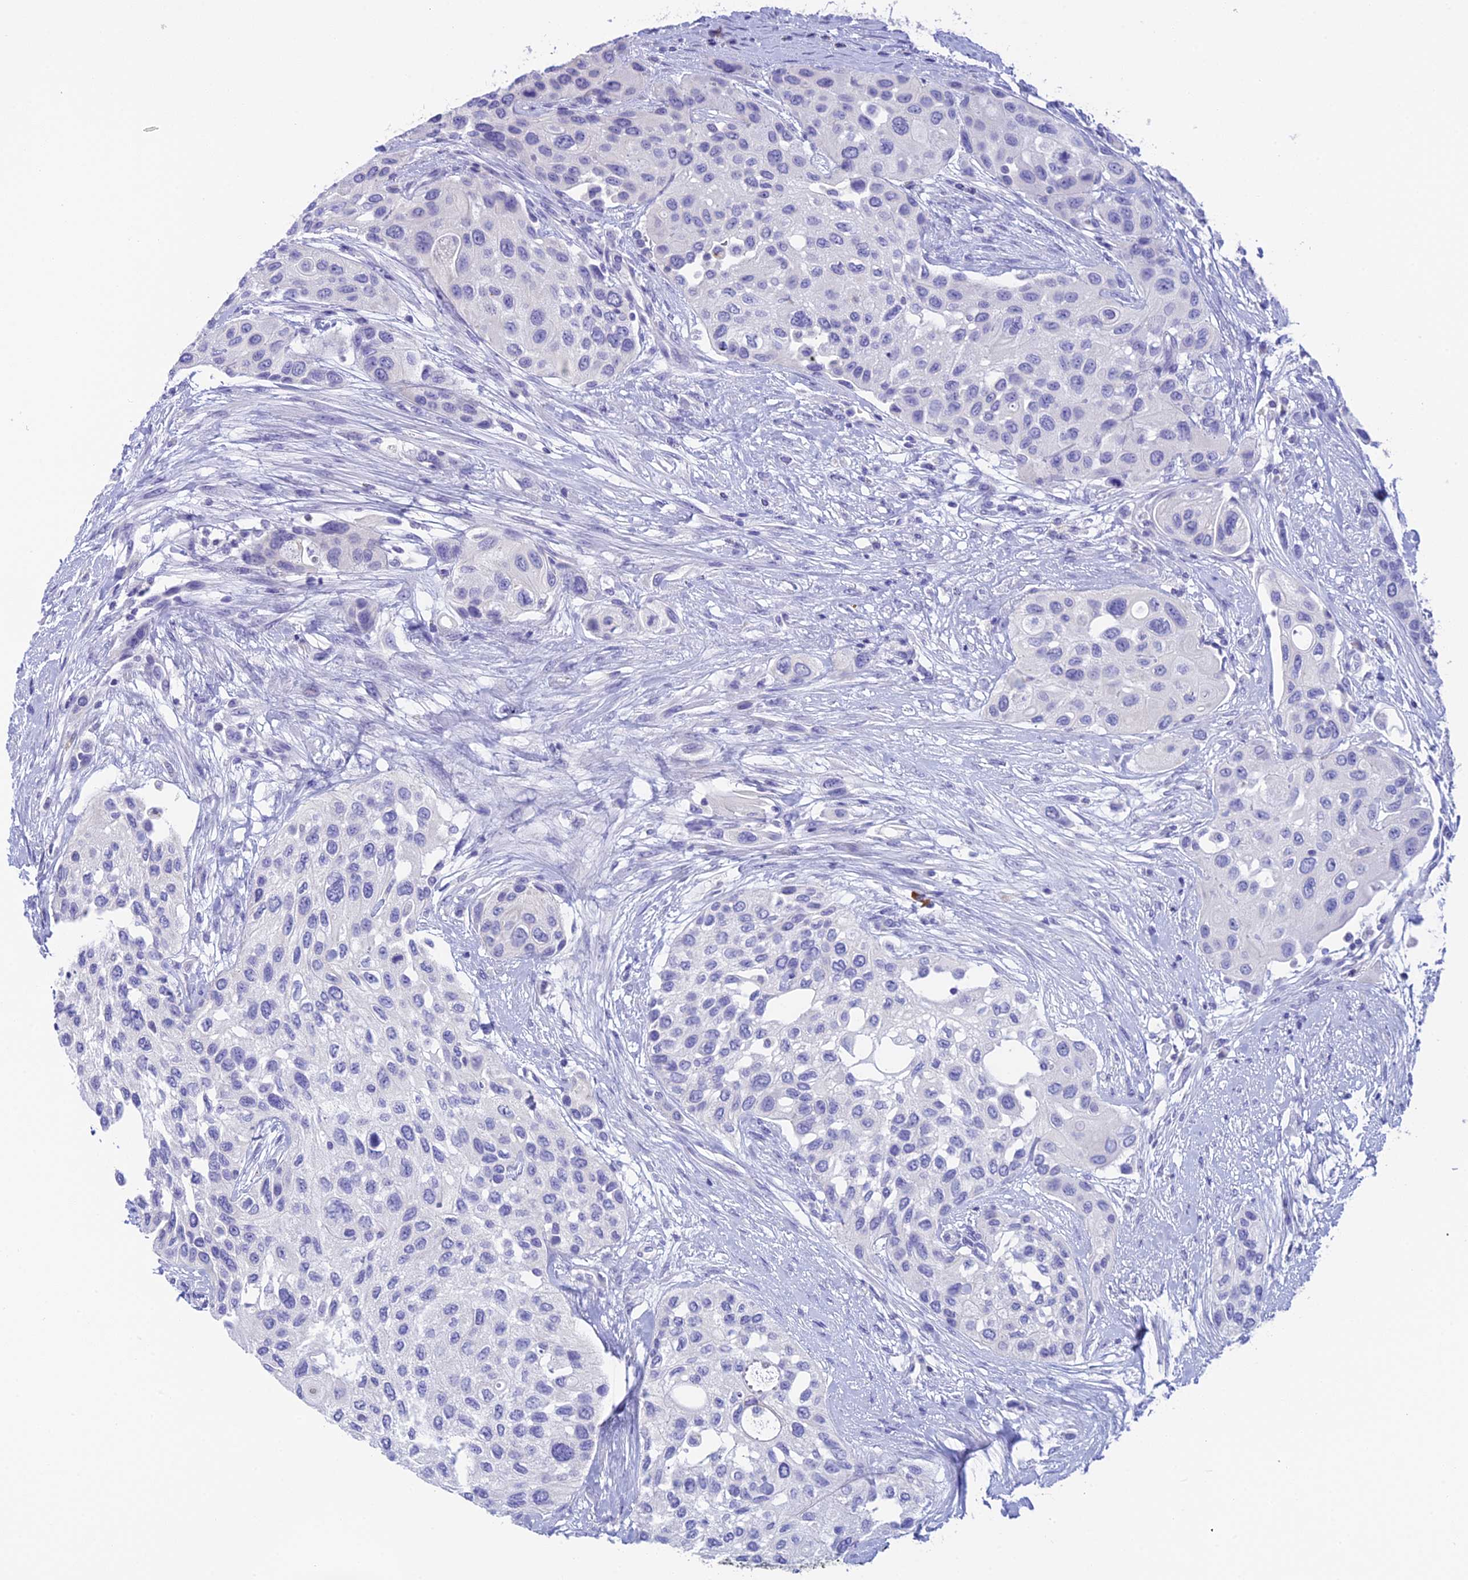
{"staining": {"intensity": "negative", "quantity": "none", "location": "none"}, "tissue": "urothelial cancer", "cell_type": "Tumor cells", "image_type": "cancer", "snomed": [{"axis": "morphology", "description": "Normal tissue, NOS"}, {"axis": "morphology", "description": "Urothelial carcinoma, High grade"}, {"axis": "topography", "description": "Vascular tissue"}, {"axis": "topography", "description": "Urinary bladder"}], "caption": "Urothelial cancer was stained to show a protein in brown. There is no significant positivity in tumor cells. (DAB (3,3'-diaminobenzidine) immunohistochemistry with hematoxylin counter stain).", "gene": "C12orf29", "patient": {"sex": "female", "age": 56}}